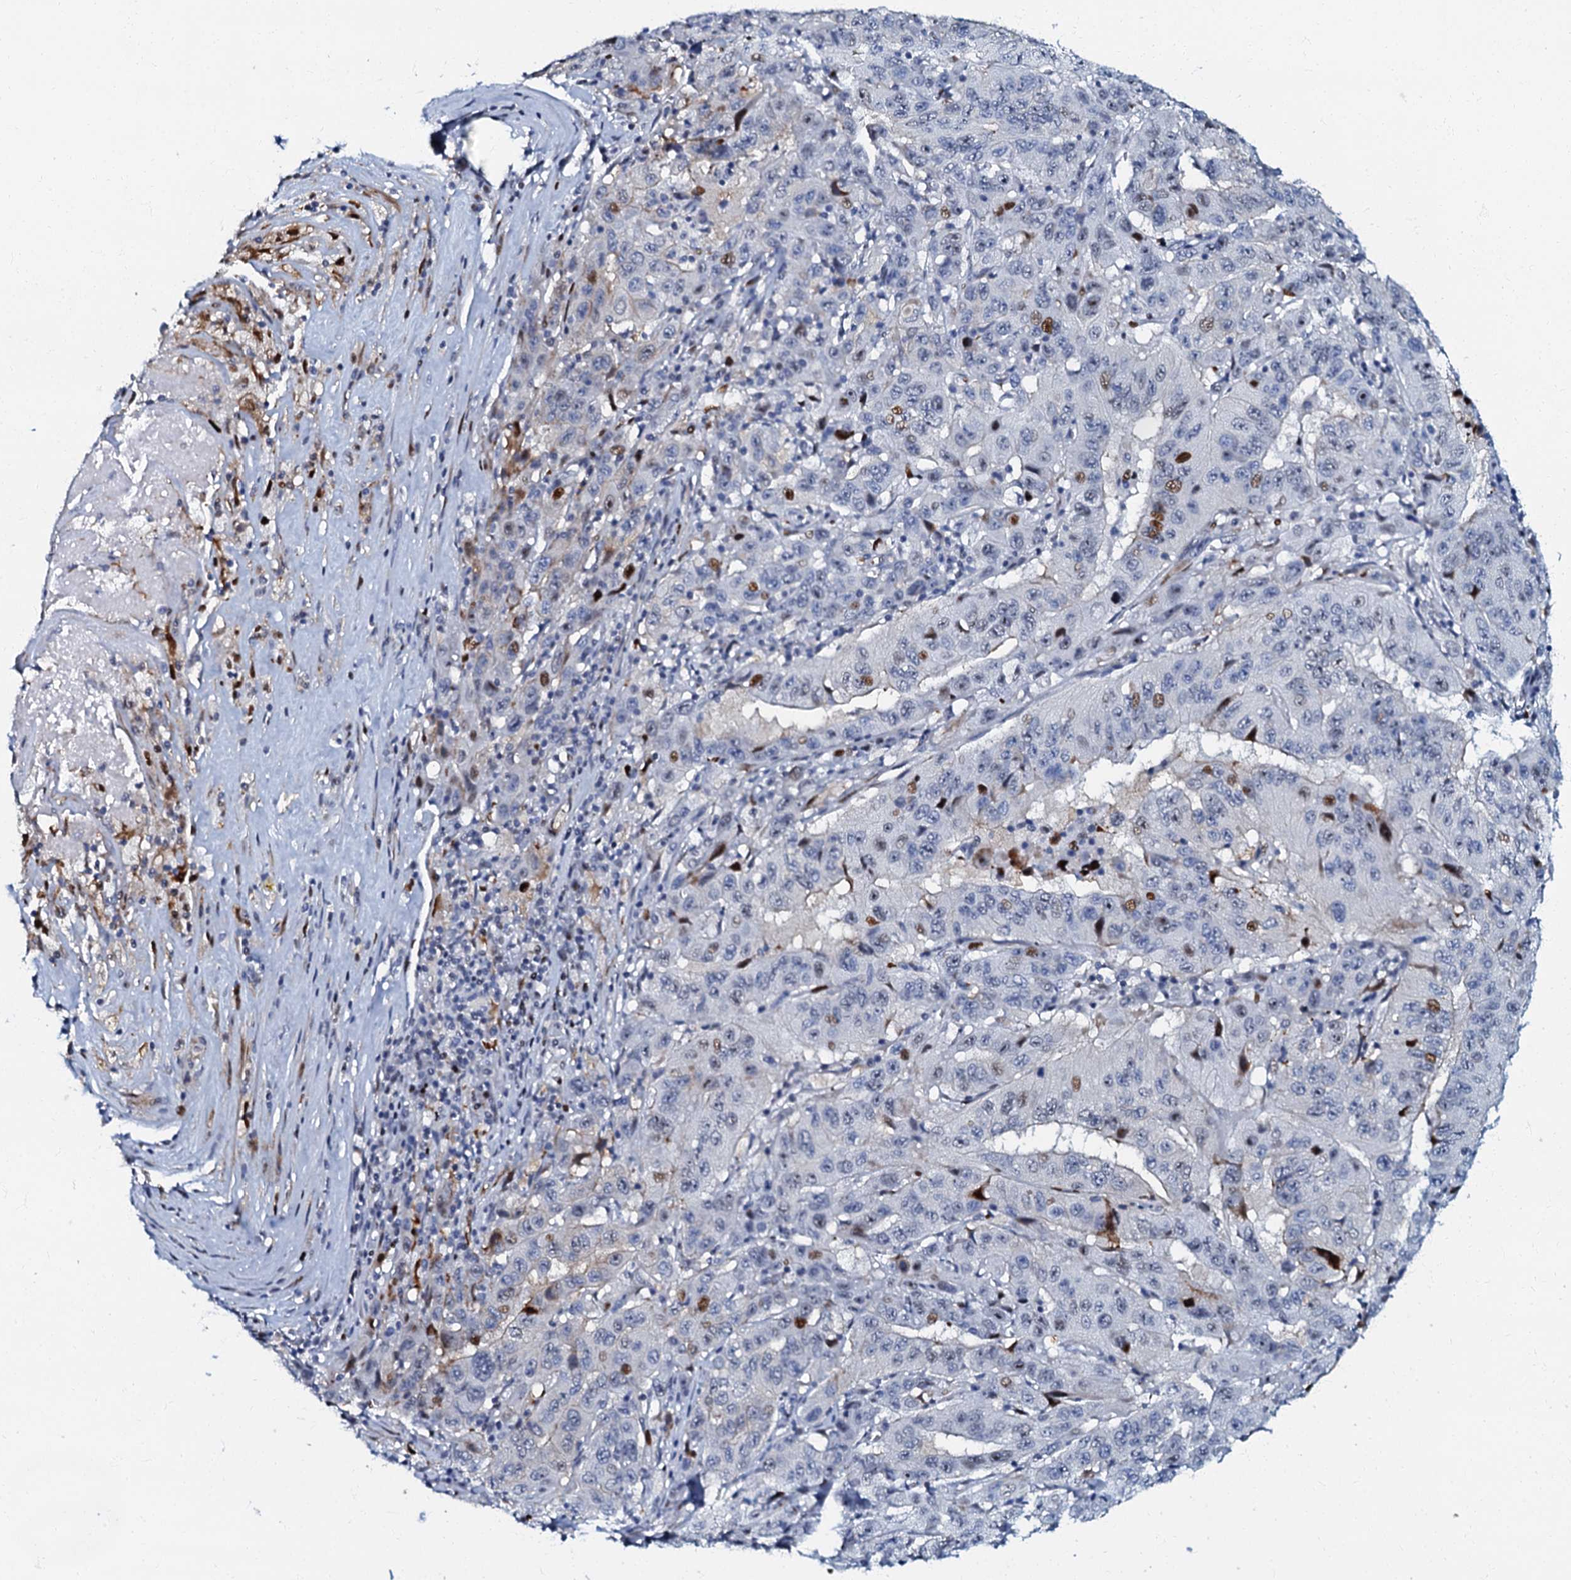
{"staining": {"intensity": "moderate", "quantity": "<25%", "location": "nuclear"}, "tissue": "pancreatic cancer", "cell_type": "Tumor cells", "image_type": "cancer", "snomed": [{"axis": "morphology", "description": "Adenocarcinoma, NOS"}, {"axis": "topography", "description": "Pancreas"}], "caption": "IHC histopathology image of adenocarcinoma (pancreatic) stained for a protein (brown), which reveals low levels of moderate nuclear expression in approximately <25% of tumor cells.", "gene": "MFSD5", "patient": {"sex": "male", "age": 63}}